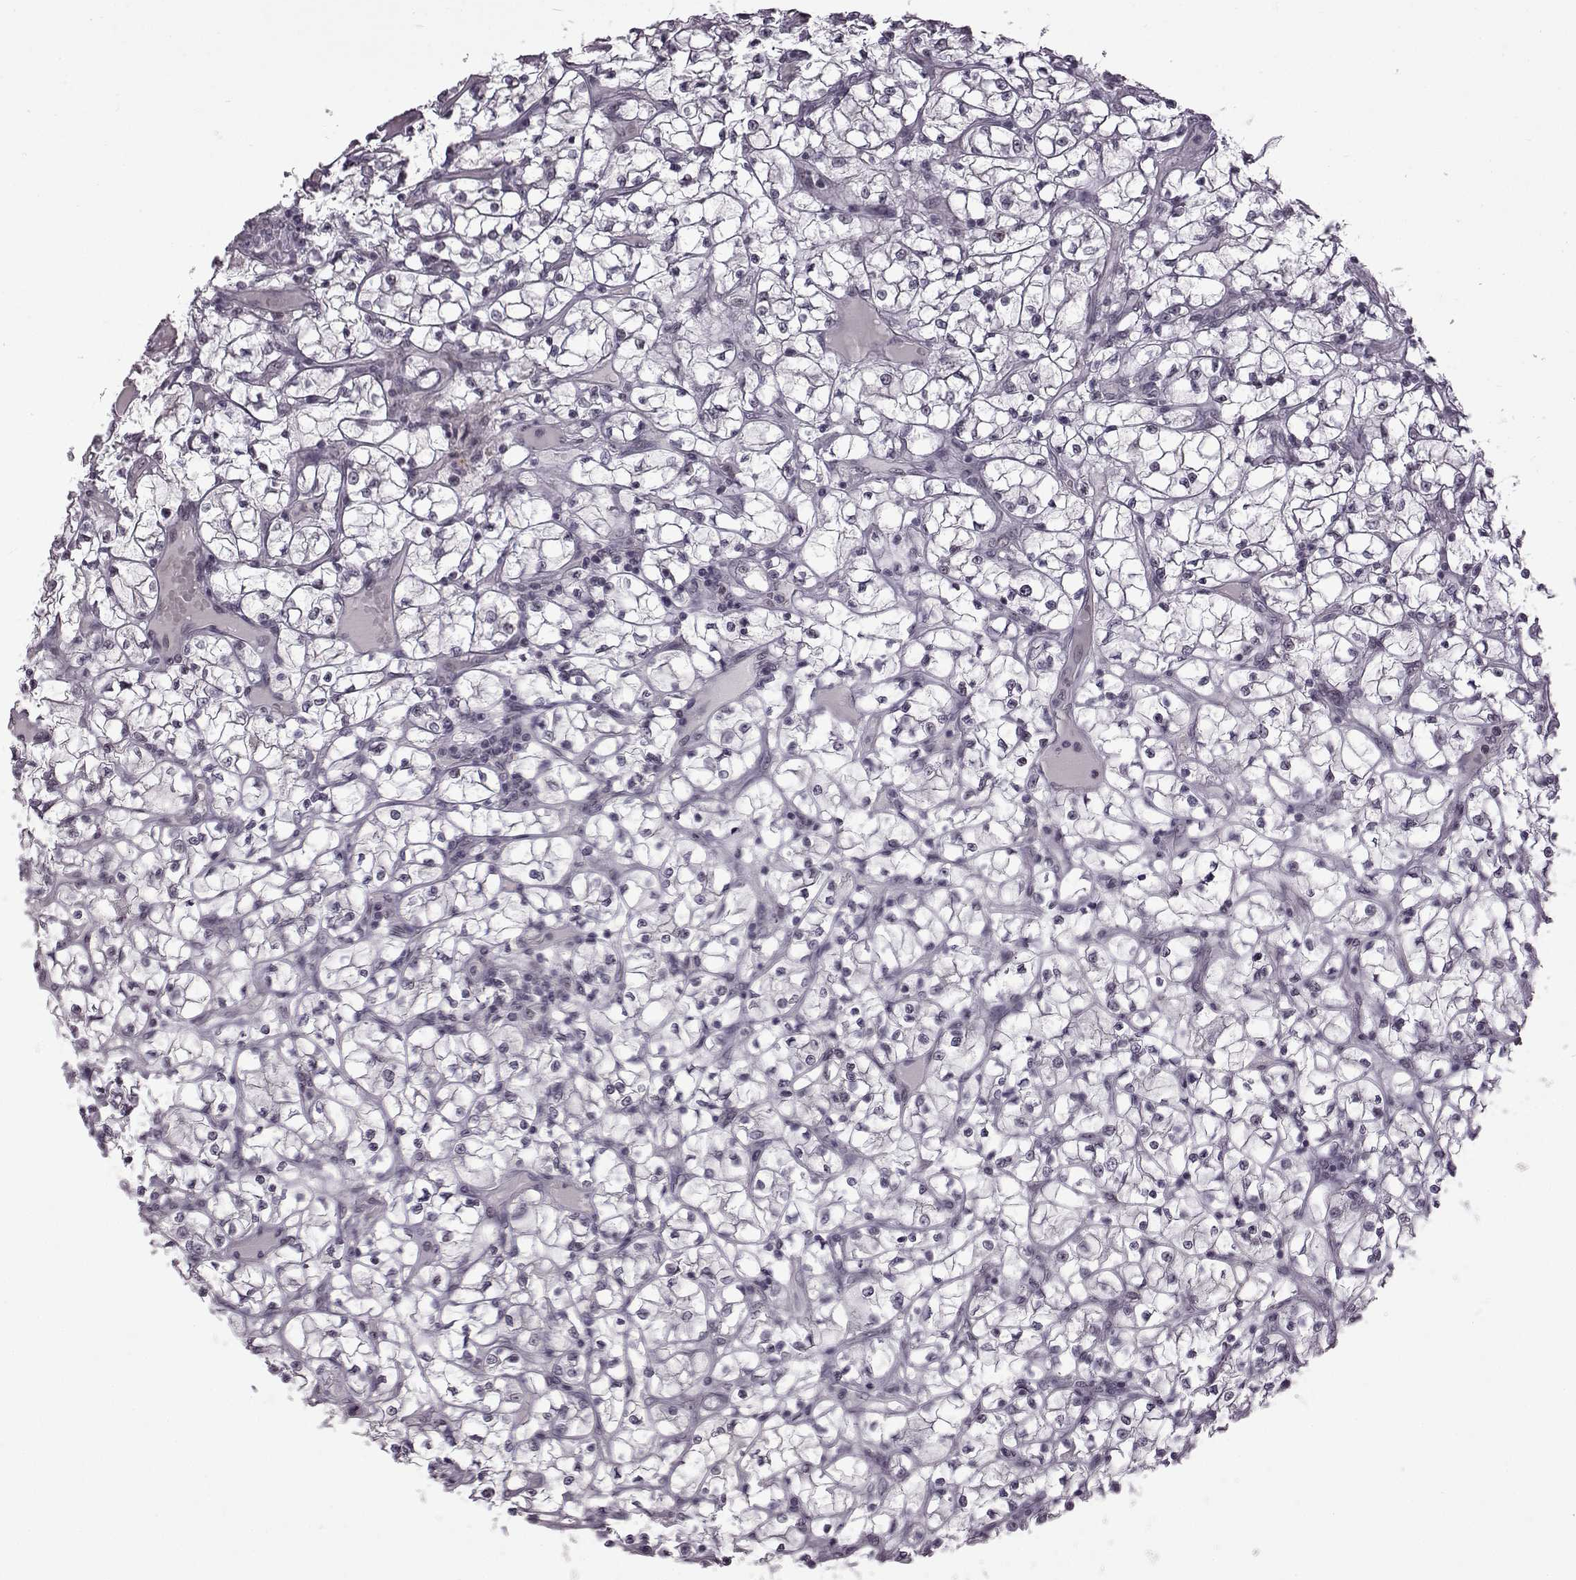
{"staining": {"intensity": "negative", "quantity": "none", "location": "none"}, "tissue": "renal cancer", "cell_type": "Tumor cells", "image_type": "cancer", "snomed": [{"axis": "morphology", "description": "Adenocarcinoma, NOS"}, {"axis": "topography", "description": "Kidney"}], "caption": "High power microscopy micrograph of an IHC photomicrograph of adenocarcinoma (renal), revealing no significant expression in tumor cells.", "gene": "SYNPO2", "patient": {"sex": "female", "age": 64}}